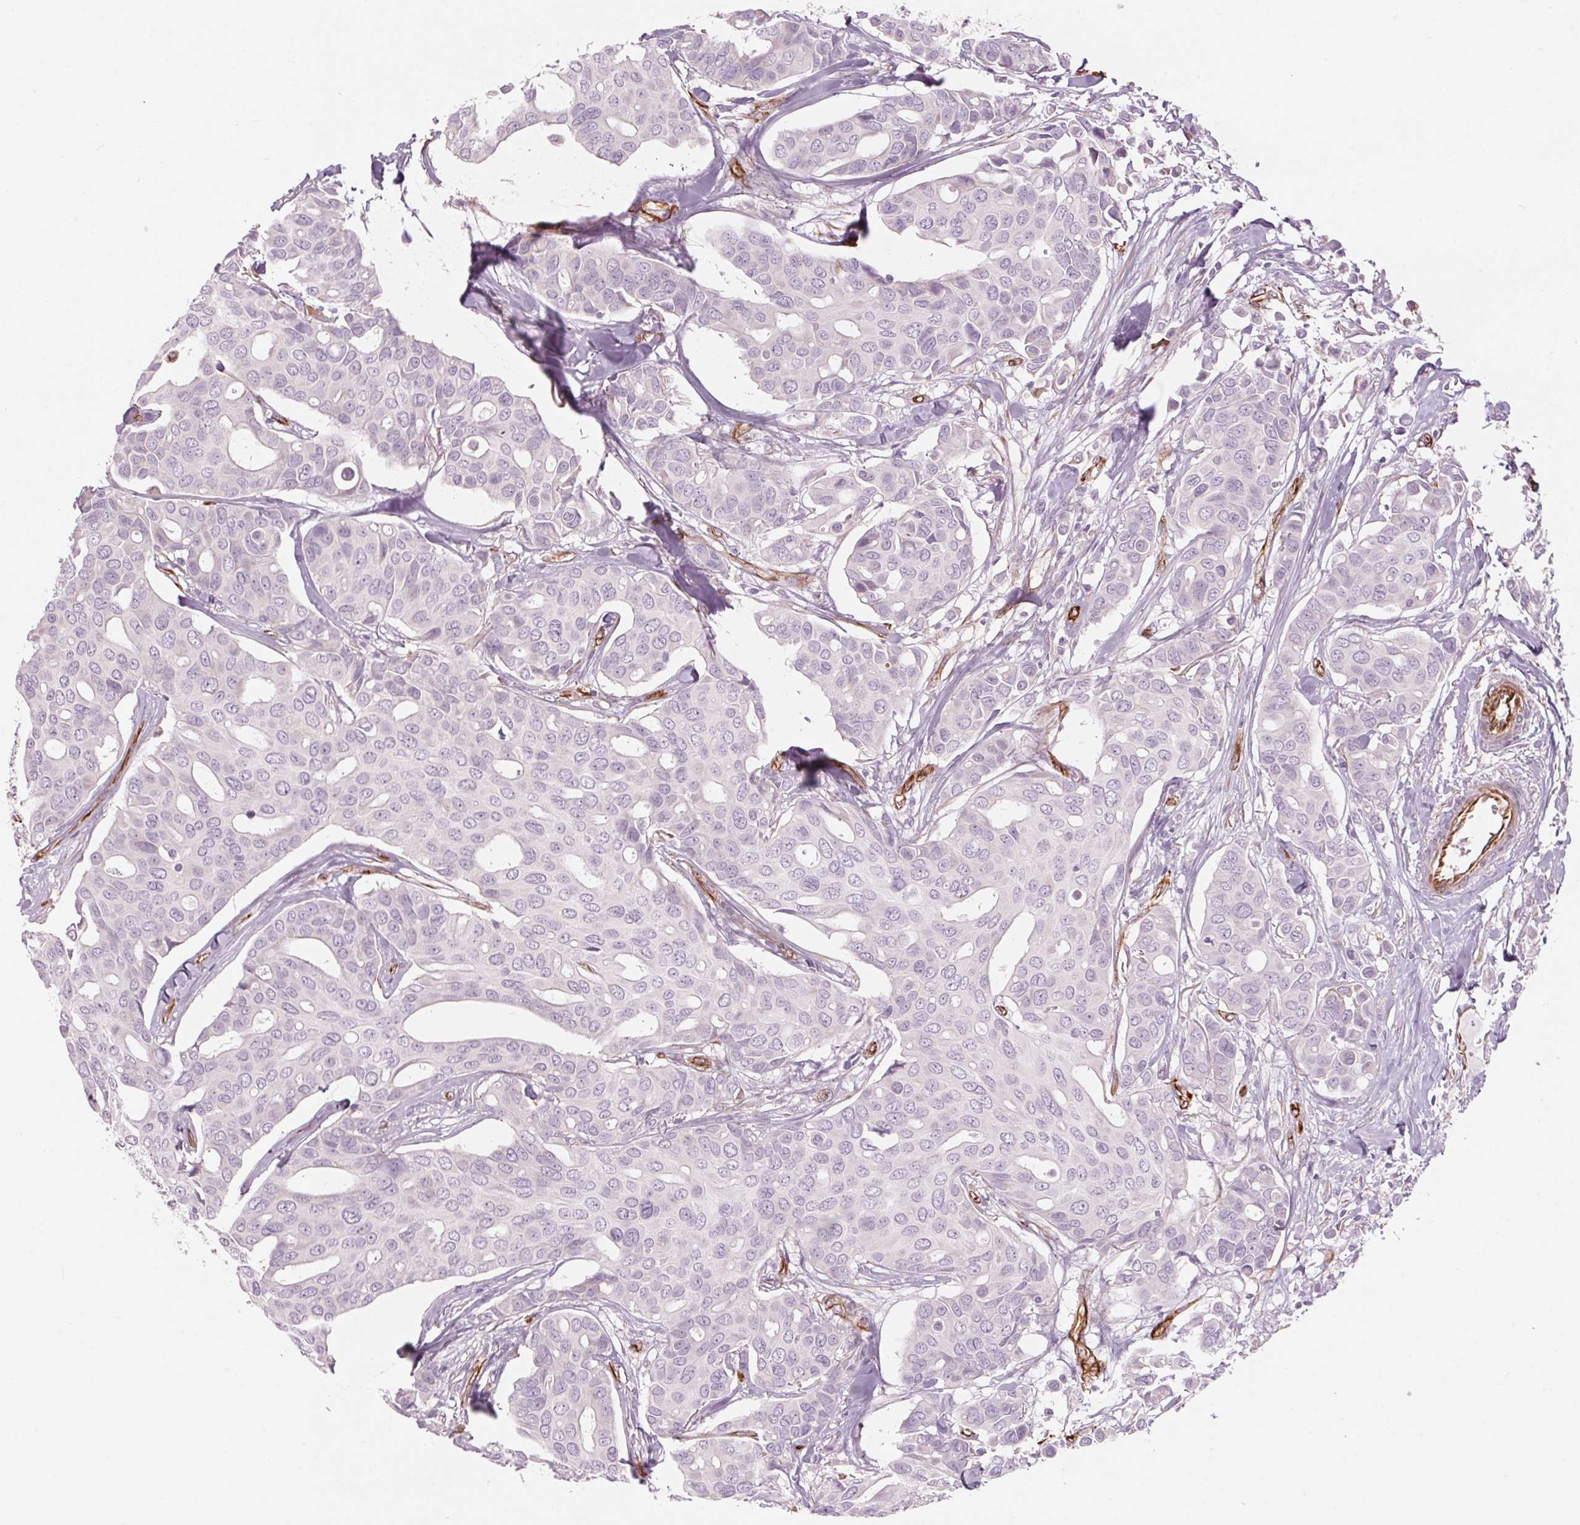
{"staining": {"intensity": "negative", "quantity": "none", "location": "none"}, "tissue": "breast cancer", "cell_type": "Tumor cells", "image_type": "cancer", "snomed": [{"axis": "morphology", "description": "Duct carcinoma"}, {"axis": "topography", "description": "Breast"}], "caption": "IHC image of neoplastic tissue: breast intraductal carcinoma stained with DAB (3,3'-diaminobenzidine) demonstrates no significant protein expression in tumor cells.", "gene": "CLPS", "patient": {"sex": "female", "age": 54}}